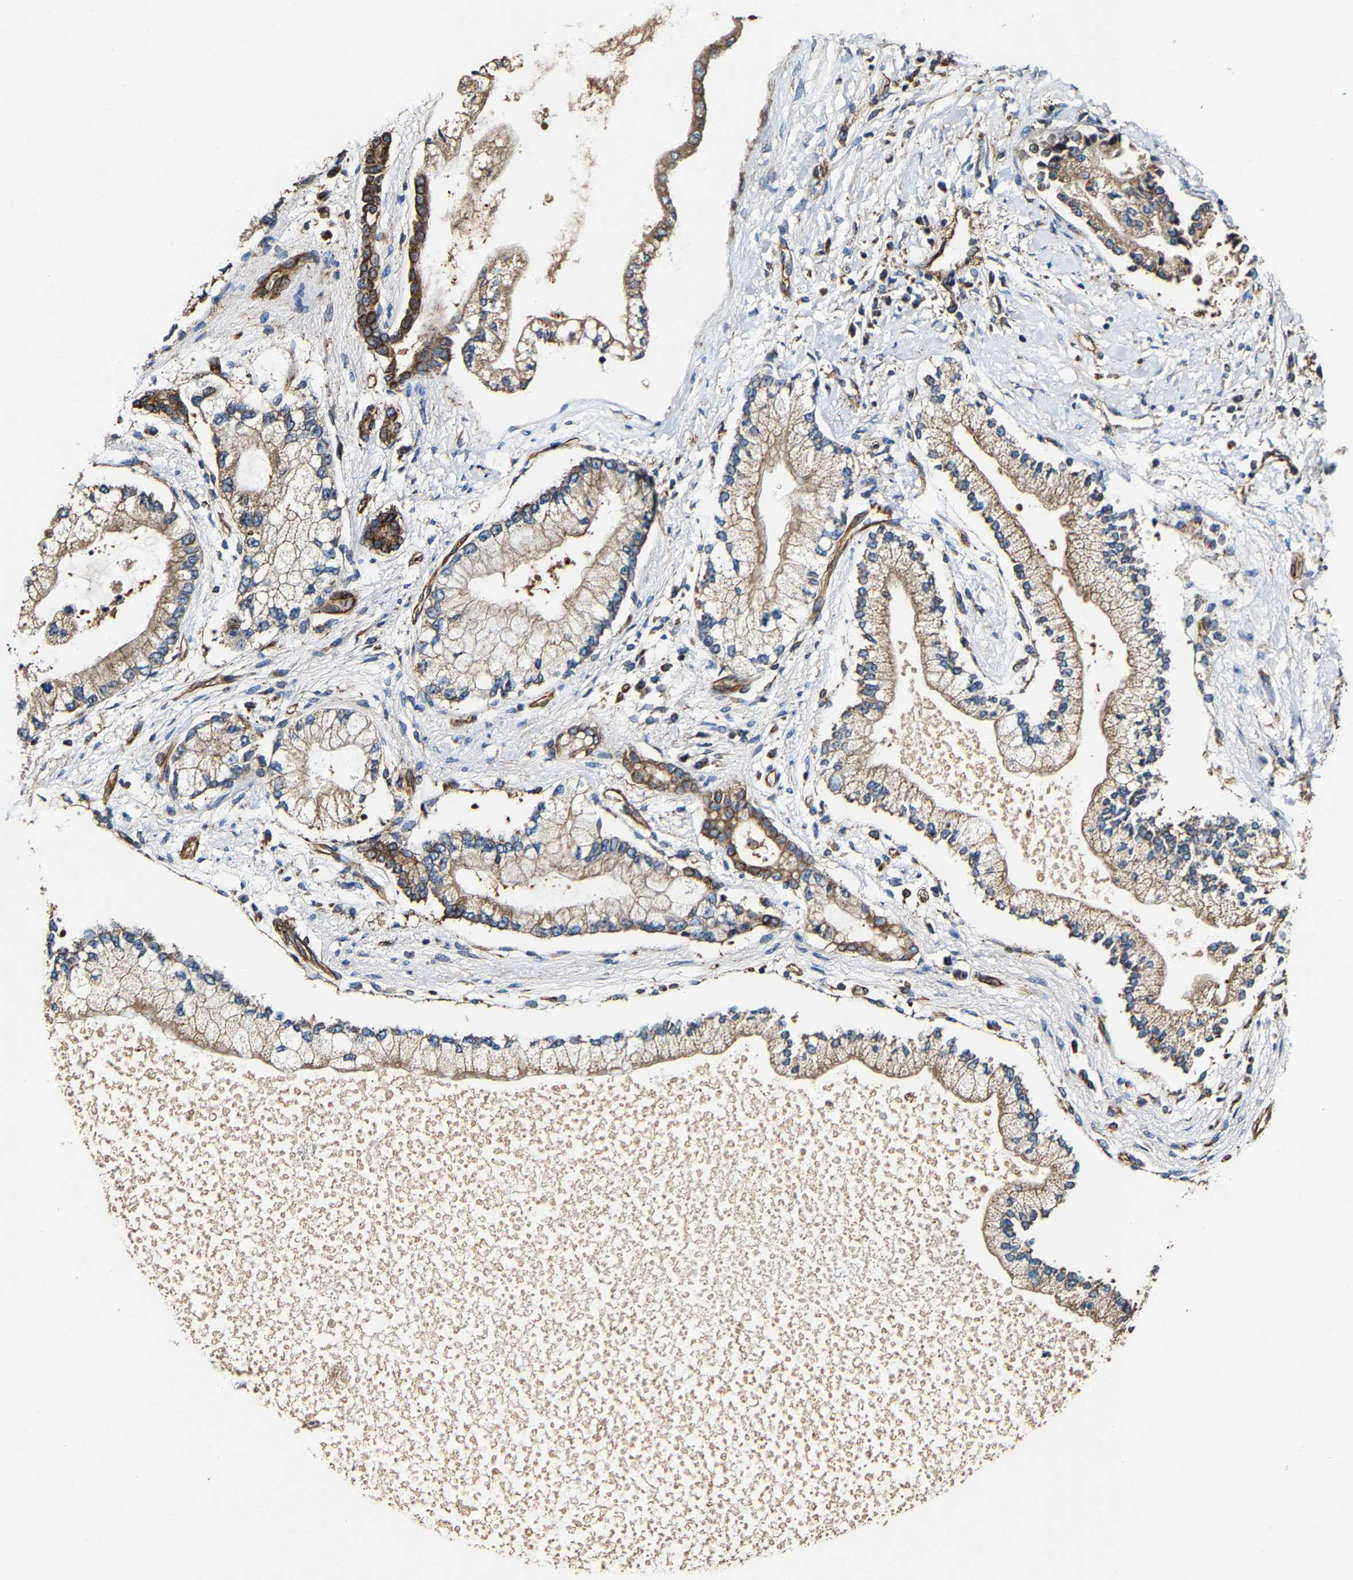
{"staining": {"intensity": "moderate", "quantity": ">75%", "location": "cytoplasmic/membranous"}, "tissue": "liver cancer", "cell_type": "Tumor cells", "image_type": "cancer", "snomed": [{"axis": "morphology", "description": "Cholangiocarcinoma"}, {"axis": "topography", "description": "Liver"}], "caption": "Immunohistochemistry (IHC) (DAB) staining of cholangiocarcinoma (liver) demonstrates moderate cytoplasmic/membranous protein staining in about >75% of tumor cells. The staining is performed using DAB (3,3'-diaminobenzidine) brown chromogen to label protein expression. The nuclei are counter-stained blue using hematoxylin.", "gene": "GFRA3", "patient": {"sex": "male", "age": 50}}